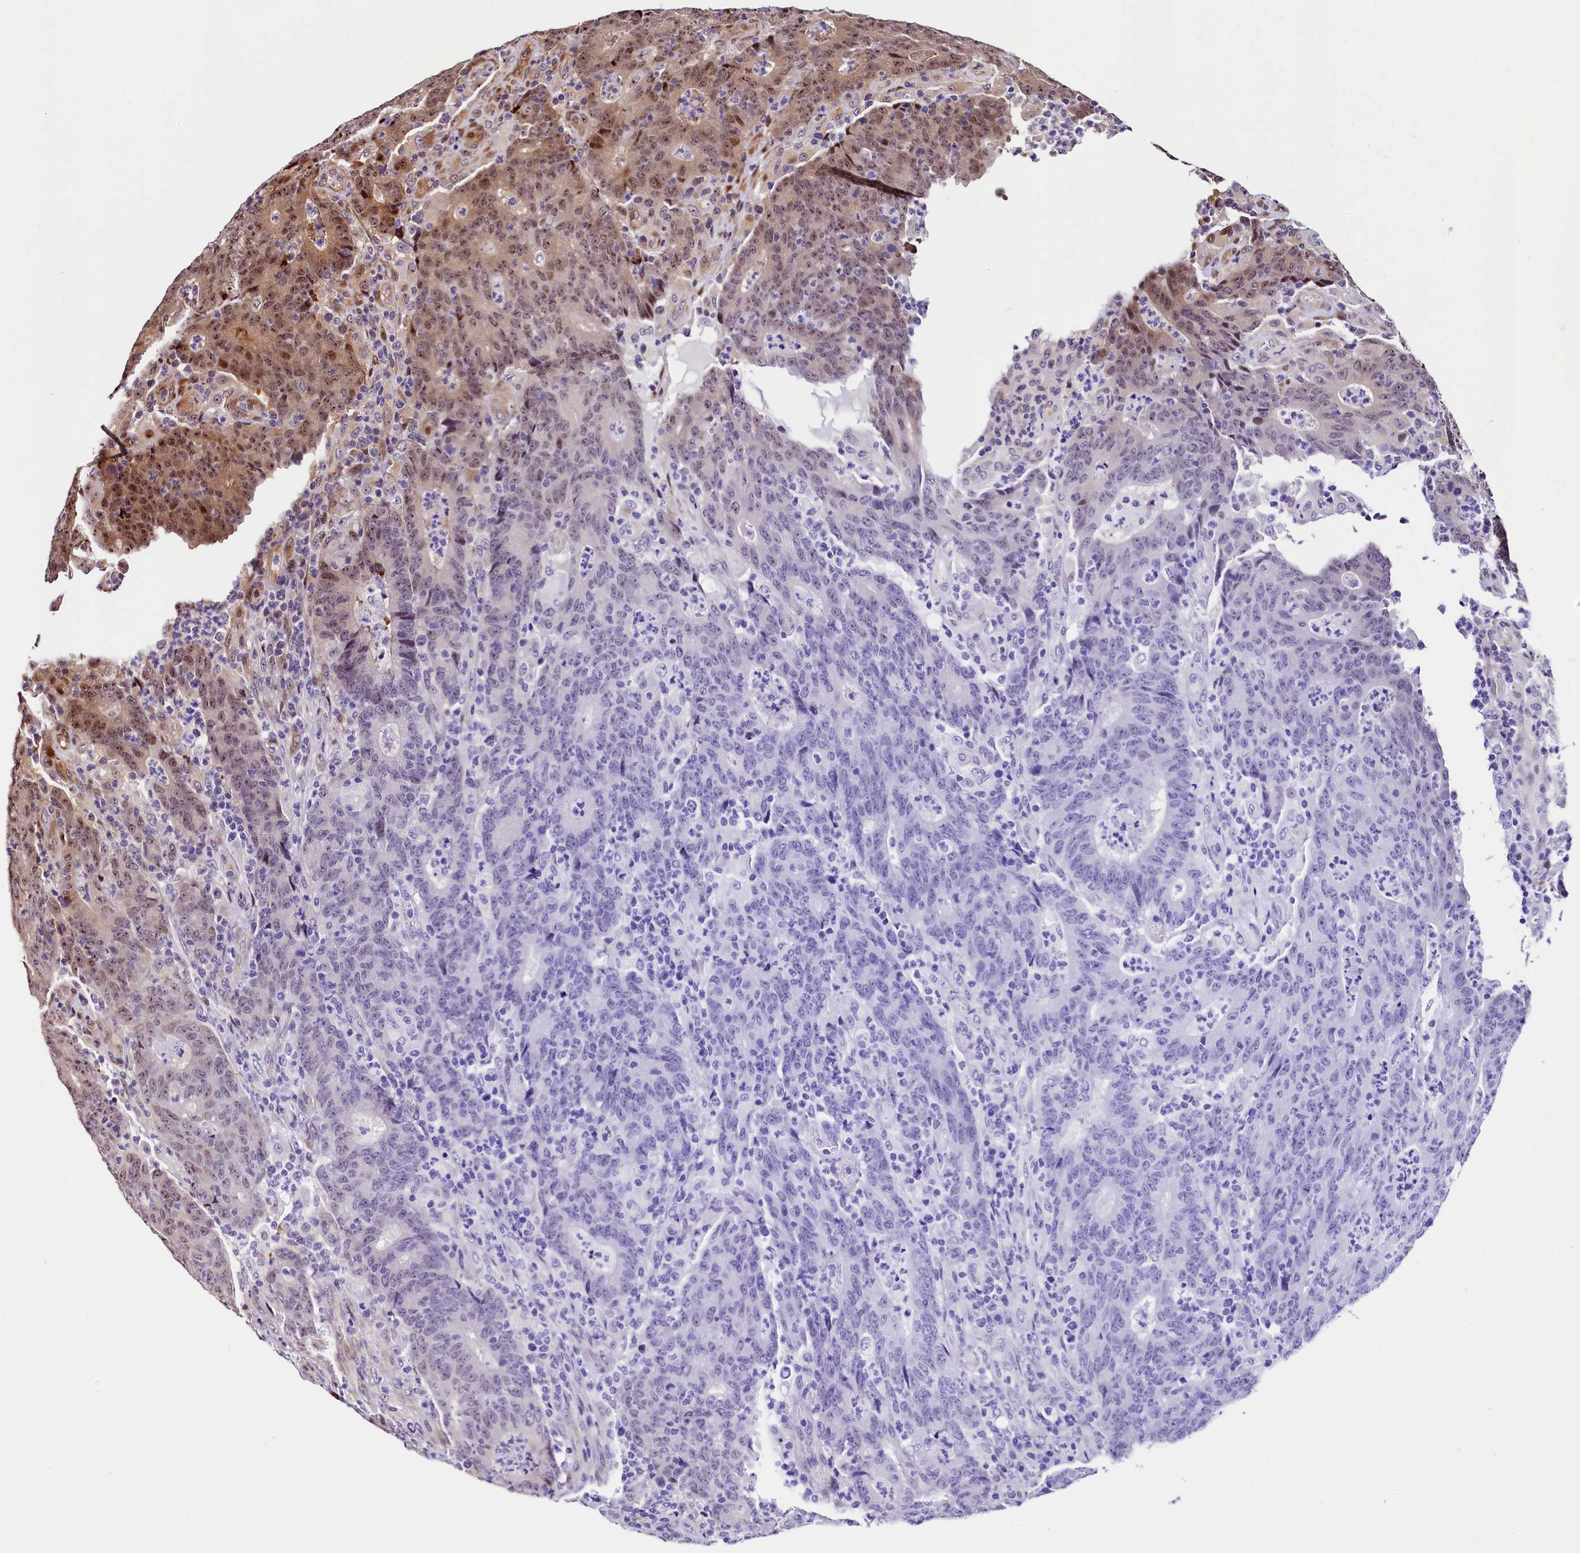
{"staining": {"intensity": "moderate", "quantity": "25%-75%", "location": "cytoplasmic/membranous,nuclear"}, "tissue": "colorectal cancer", "cell_type": "Tumor cells", "image_type": "cancer", "snomed": [{"axis": "morphology", "description": "Adenocarcinoma, NOS"}, {"axis": "topography", "description": "Colon"}], "caption": "Protein analysis of colorectal cancer (adenocarcinoma) tissue exhibits moderate cytoplasmic/membranous and nuclear staining in about 25%-75% of tumor cells.", "gene": "TRMT112", "patient": {"sex": "female", "age": 75}}